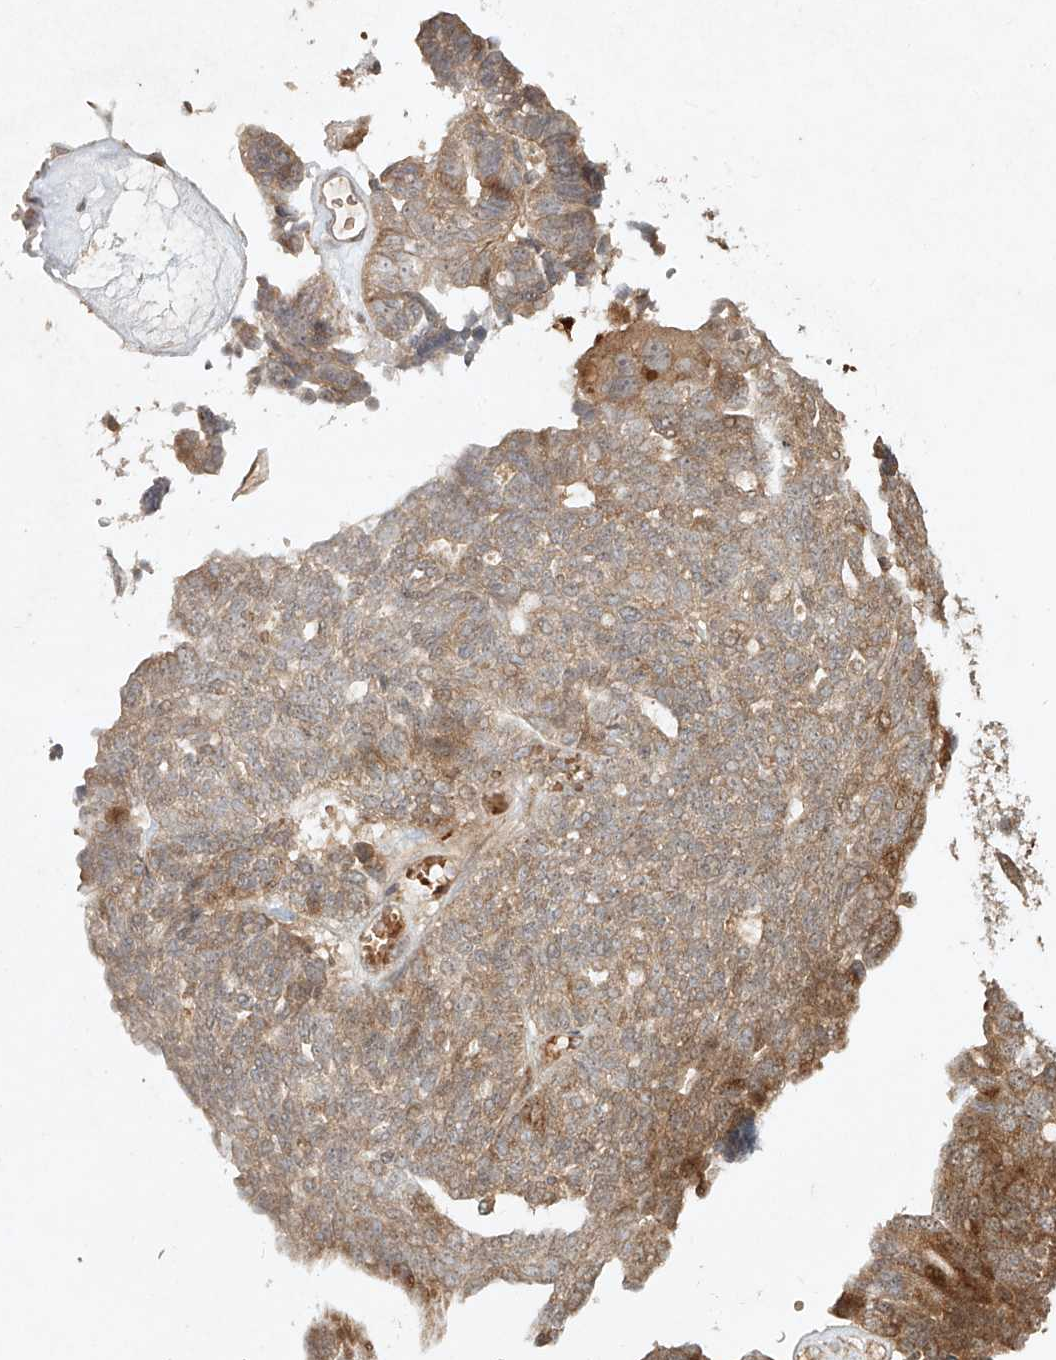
{"staining": {"intensity": "moderate", "quantity": "25%-75%", "location": "cytoplasmic/membranous"}, "tissue": "ovarian cancer", "cell_type": "Tumor cells", "image_type": "cancer", "snomed": [{"axis": "morphology", "description": "Cystadenocarcinoma, serous, NOS"}, {"axis": "topography", "description": "Ovary"}], "caption": "A medium amount of moderate cytoplasmic/membranous expression is identified in about 25%-75% of tumor cells in ovarian cancer tissue.", "gene": "CYYR1", "patient": {"sex": "female", "age": 79}}